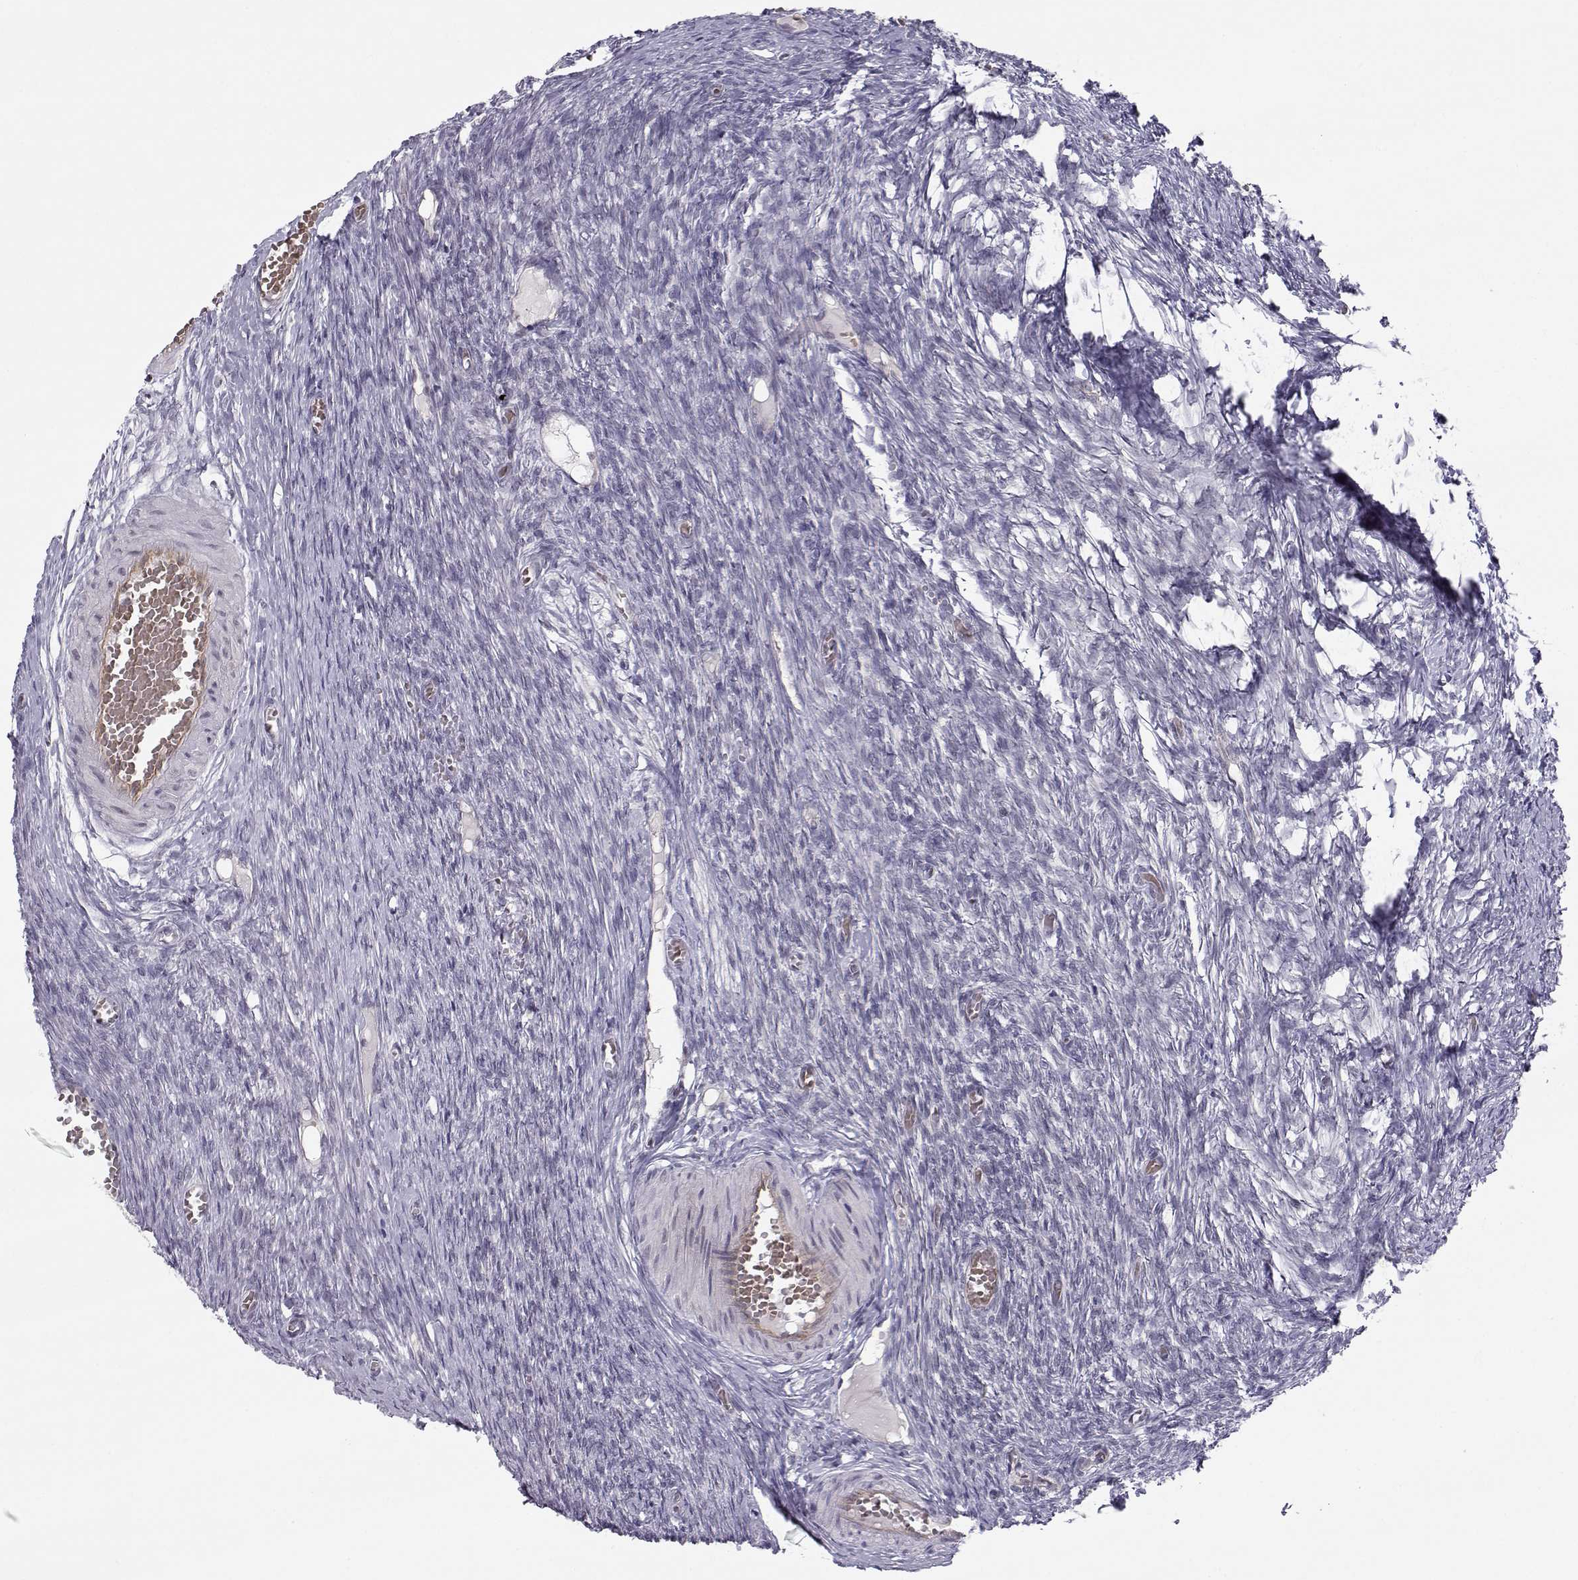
{"staining": {"intensity": "negative", "quantity": "none", "location": "none"}, "tissue": "ovary", "cell_type": "Follicle cells", "image_type": "normal", "snomed": [{"axis": "morphology", "description": "Normal tissue, NOS"}, {"axis": "topography", "description": "Ovary"}], "caption": "This is an immunohistochemistry photomicrograph of benign human ovary. There is no staining in follicle cells.", "gene": "KIF13B", "patient": {"sex": "female", "age": 27}}